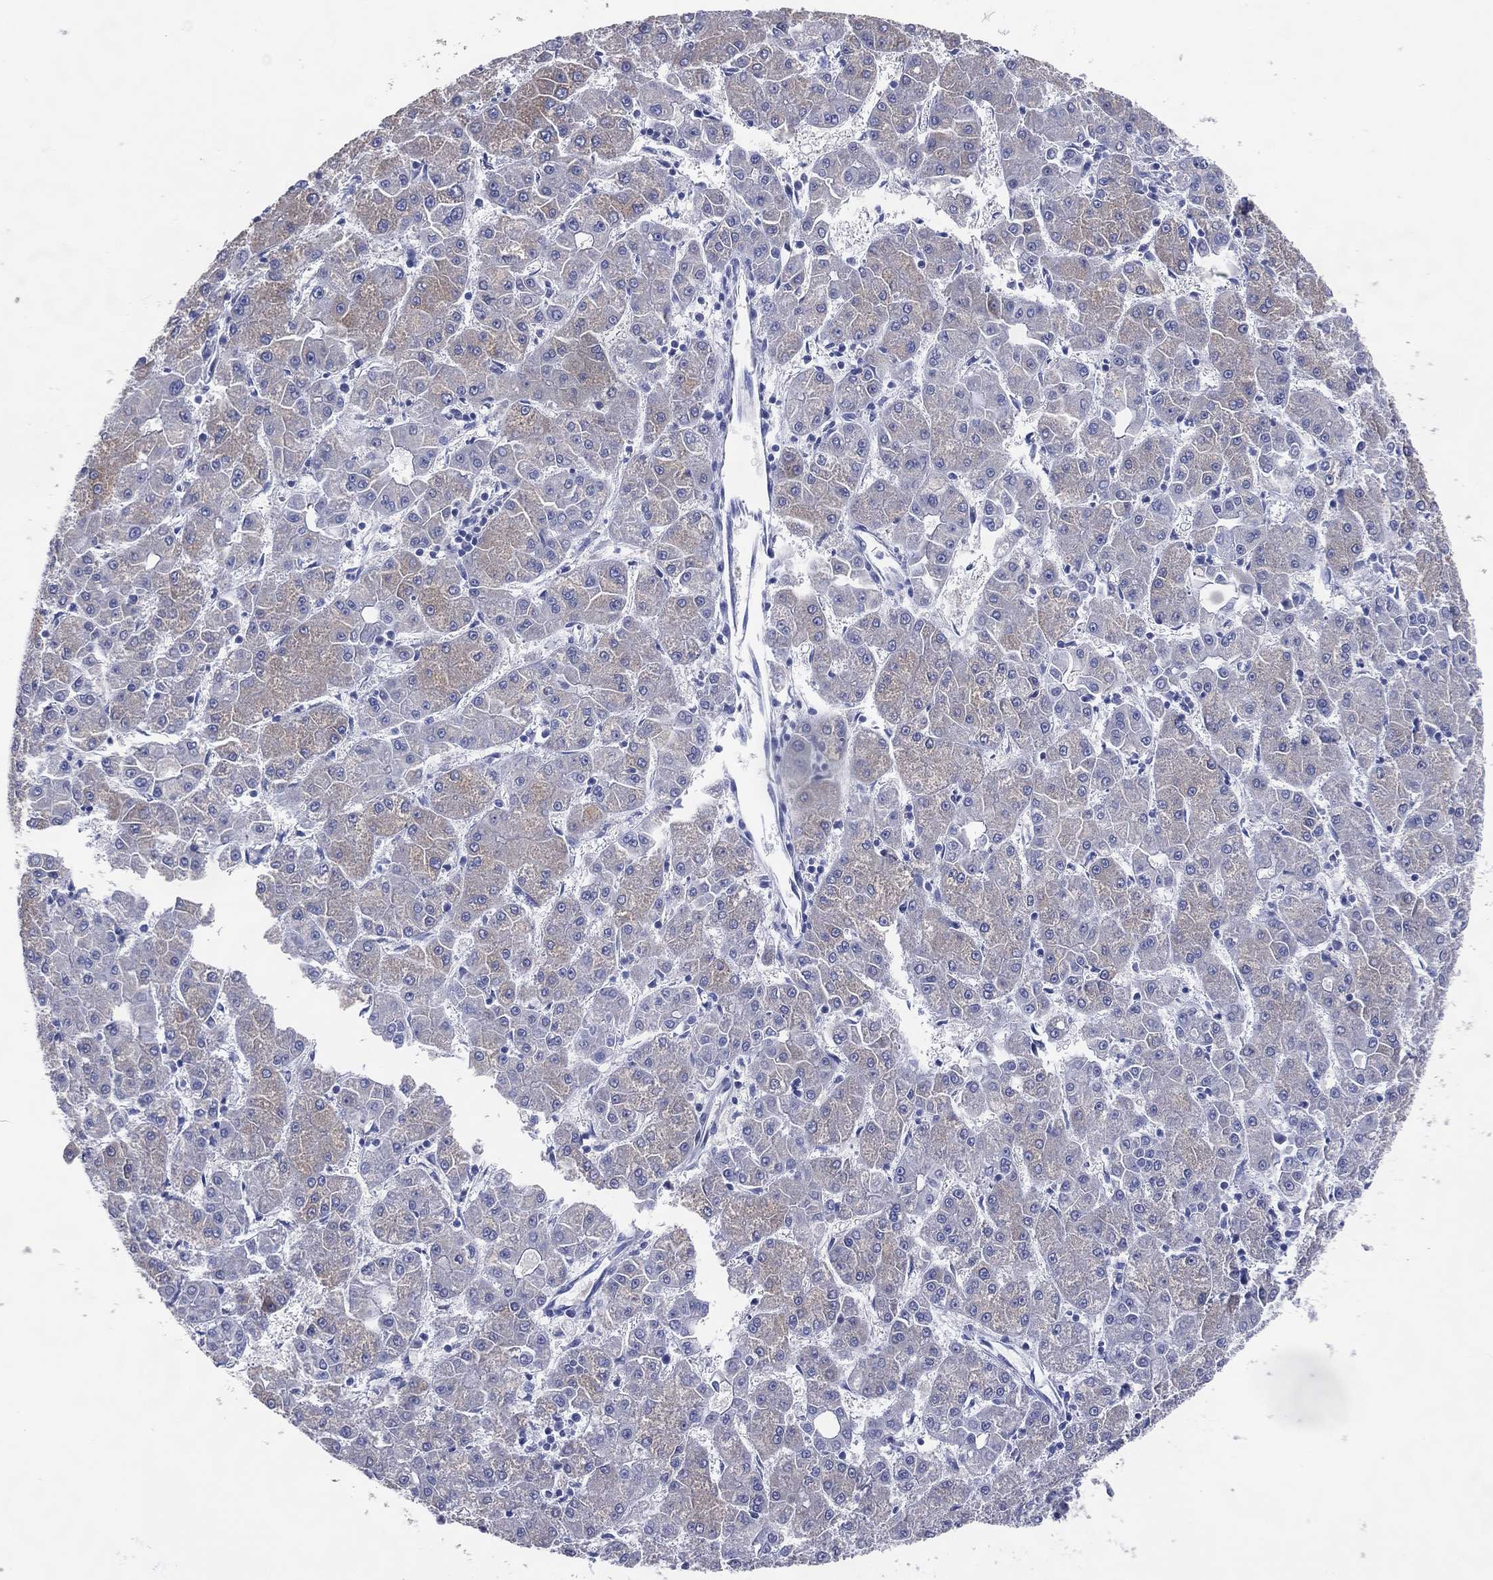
{"staining": {"intensity": "weak", "quantity": "<25%", "location": "cytoplasmic/membranous"}, "tissue": "liver cancer", "cell_type": "Tumor cells", "image_type": "cancer", "snomed": [{"axis": "morphology", "description": "Carcinoma, Hepatocellular, NOS"}, {"axis": "topography", "description": "Liver"}], "caption": "This is a image of immunohistochemistry (IHC) staining of liver hepatocellular carcinoma, which shows no positivity in tumor cells.", "gene": "DNAH6", "patient": {"sex": "male", "age": 73}}